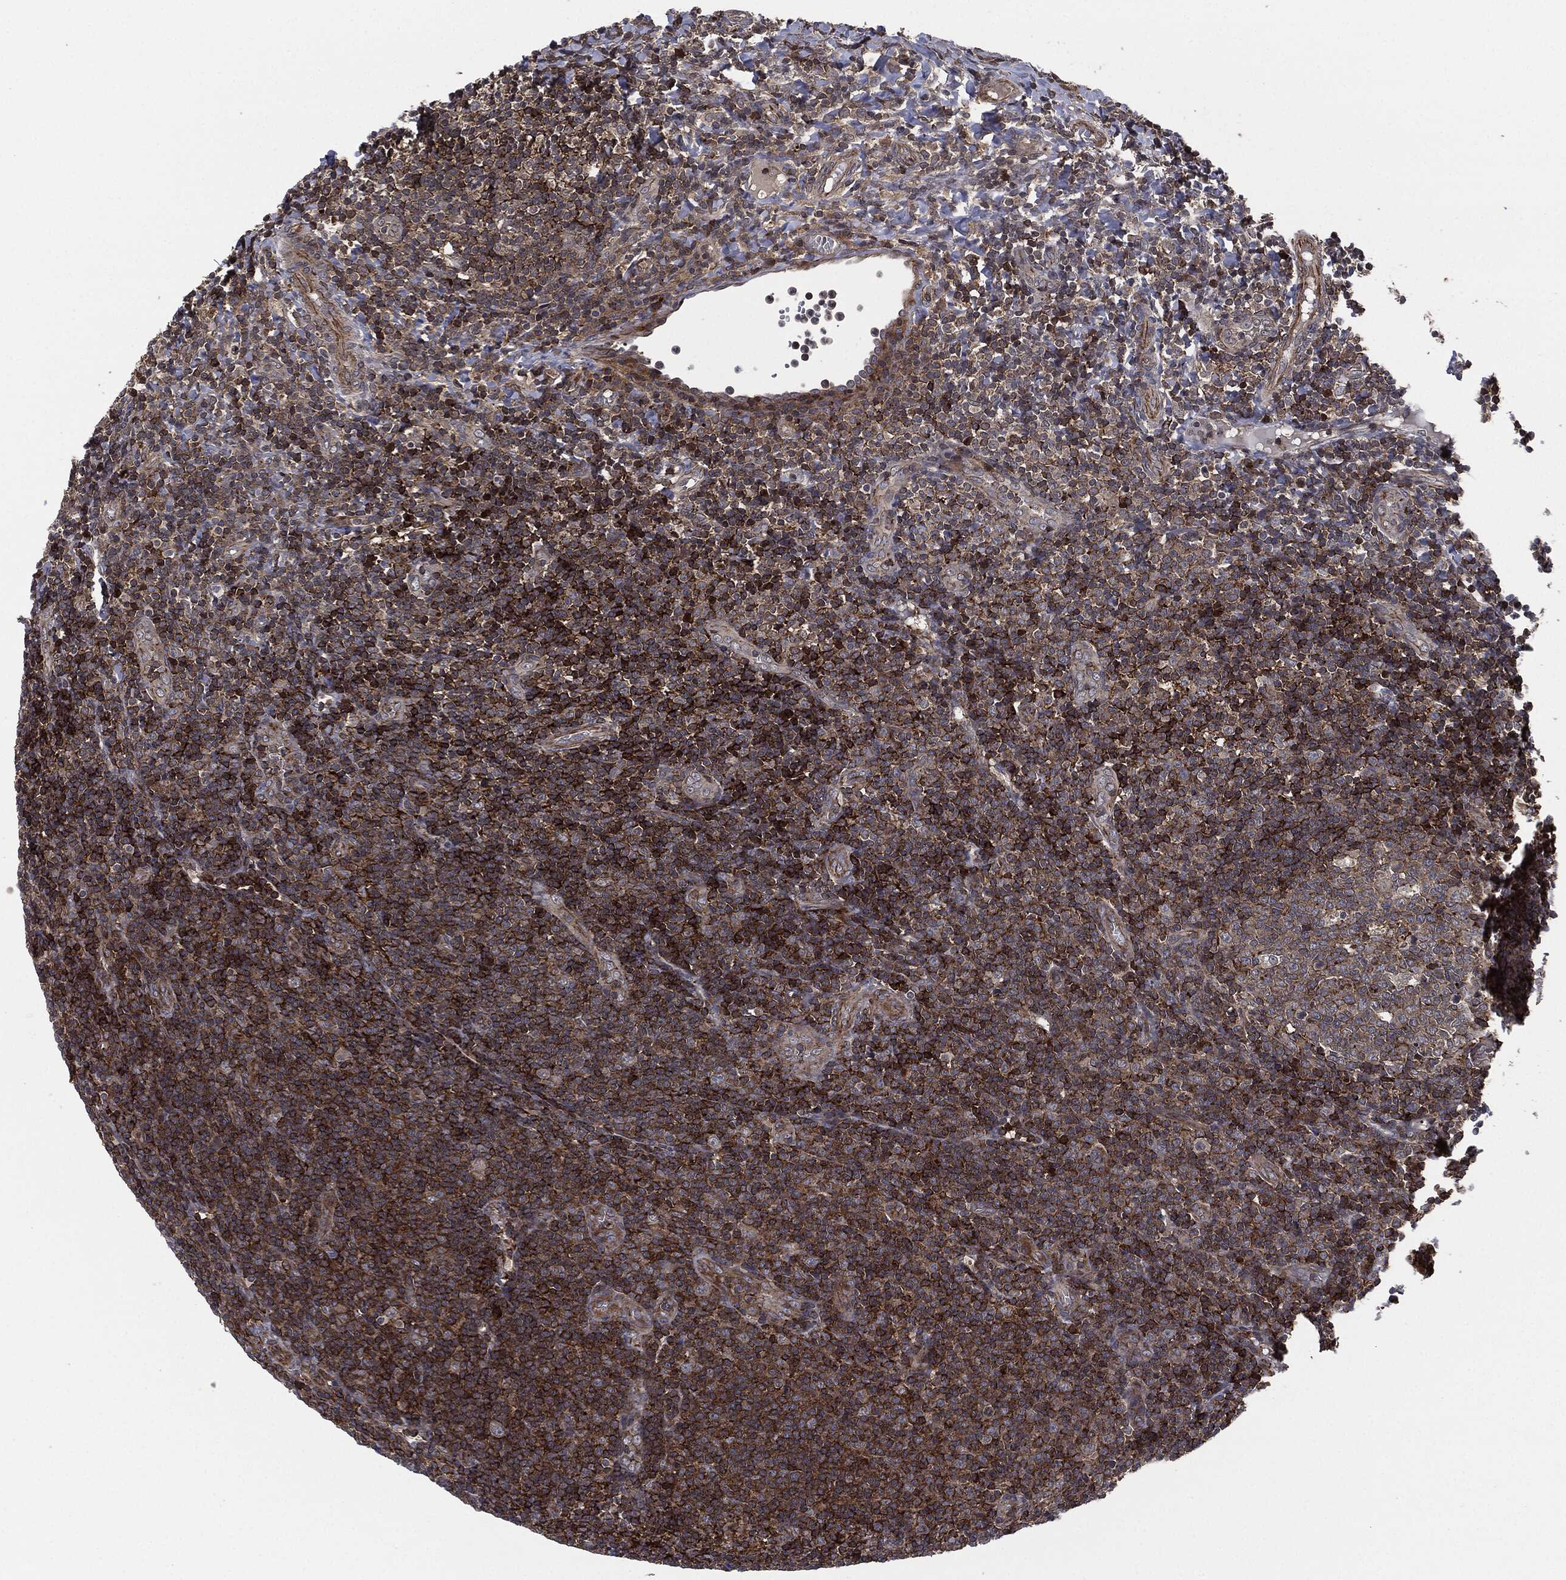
{"staining": {"intensity": "weak", "quantity": "<25%", "location": "cytoplasmic/membranous"}, "tissue": "tonsil", "cell_type": "Germinal center cells", "image_type": "normal", "snomed": [{"axis": "morphology", "description": "Normal tissue, NOS"}, {"axis": "topography", "description": "Tonsil"}], "caption": "Immunohistochemistry (IHC) micrograph of normal tonsil: tonsil stained with DAB demonstrates no significant protein positivity in germinal center cells. (DAB immunohistochemistry visualized using brightfield microscopy, high magnification).", "gene": "UBR1", "patient": {"sex": "female", "age": 5}}